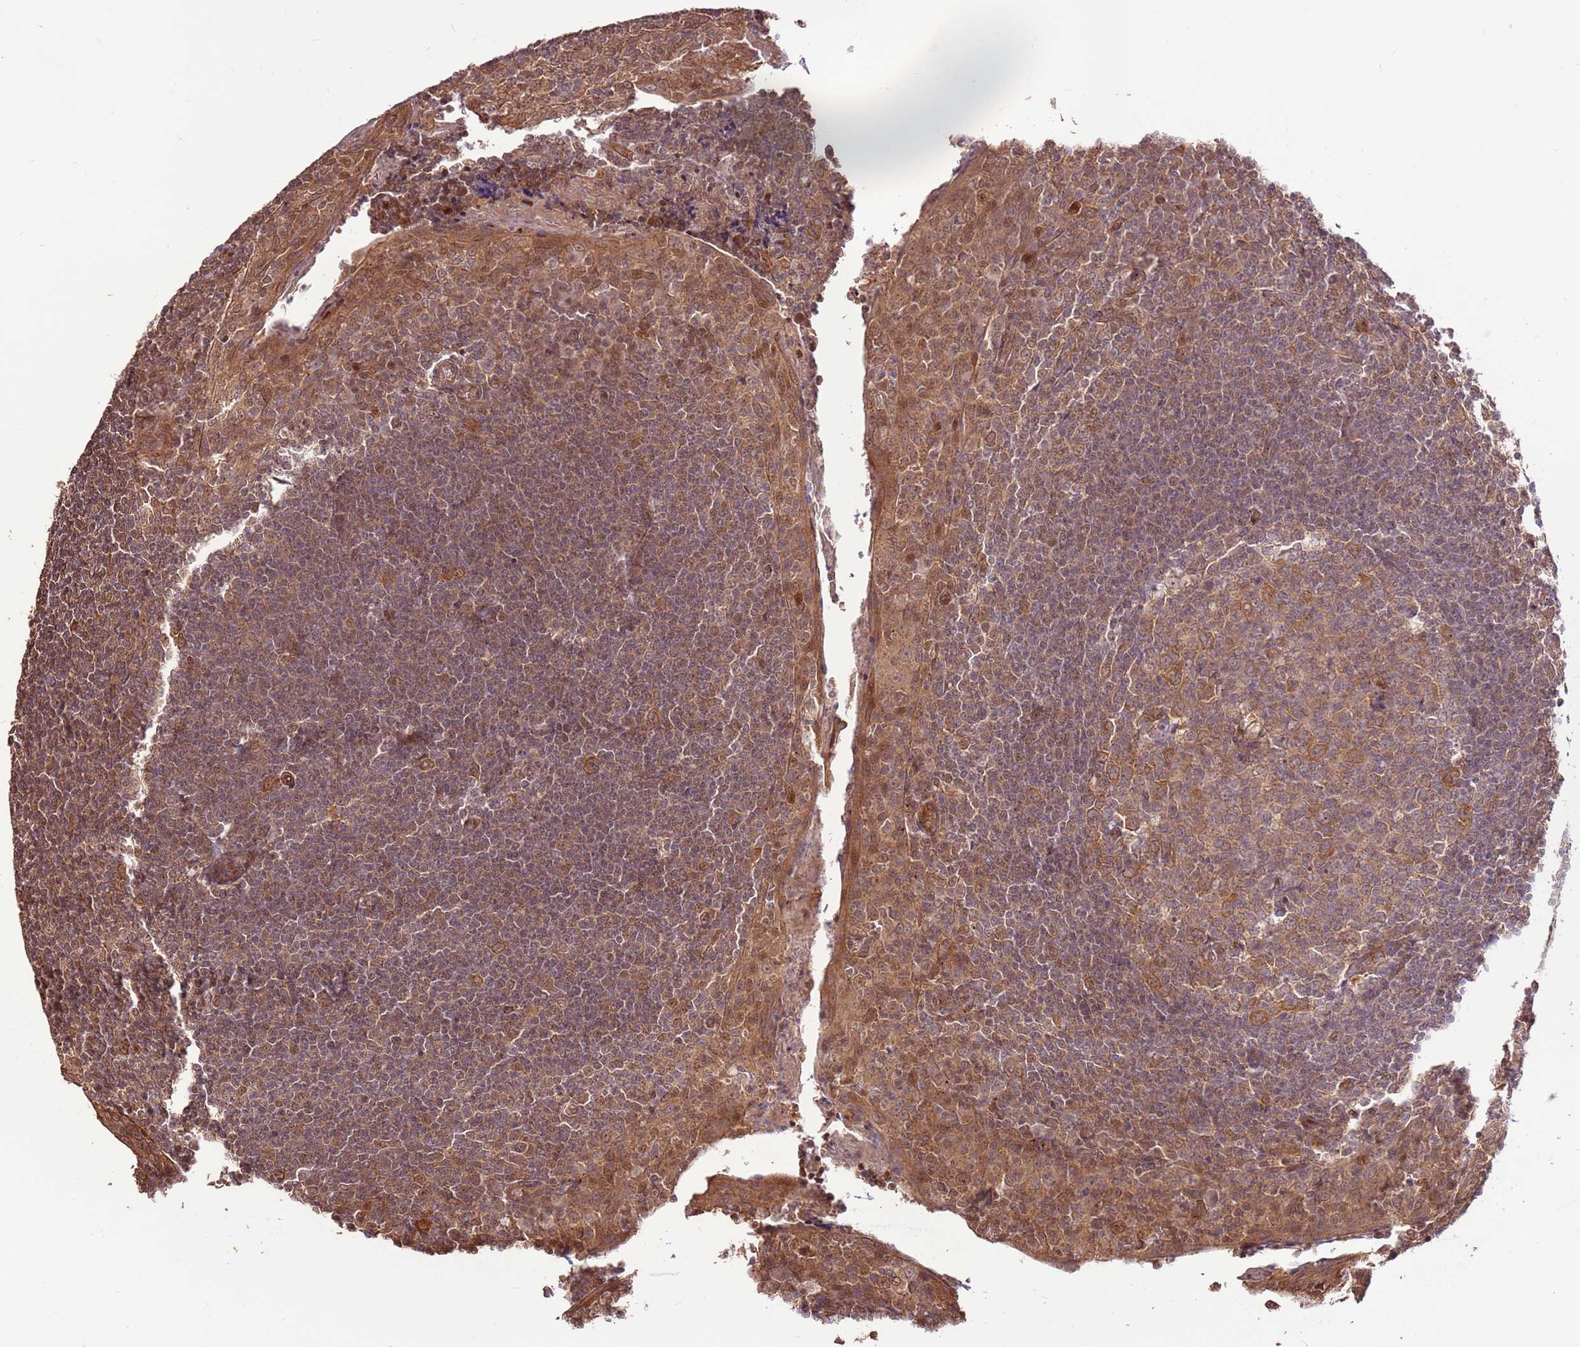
{"staining": {"intensity": "moderate", "quantity": ">75%", "location": "cytoplasmic/membranous"}, "tissue": "tonsil", "cell_type": "Germinal center cells", "image_type": "normal", "snomed": [{"axis": "morphology", "description": "Normal tissue, NOS"}, {"axis": "topography", "description": "Tonsil"}], "caption": "Moderate cytoplasmic/membranous protein expression is seen in approximately >75% of germinal center cells in tonsil. (DAB (3,3'-diaminobenzidine) IHC, brown staining for protein, blue staining for nuclei).", "gene": "CCDC112", "patient": {"sex": "male", "age": 27}}